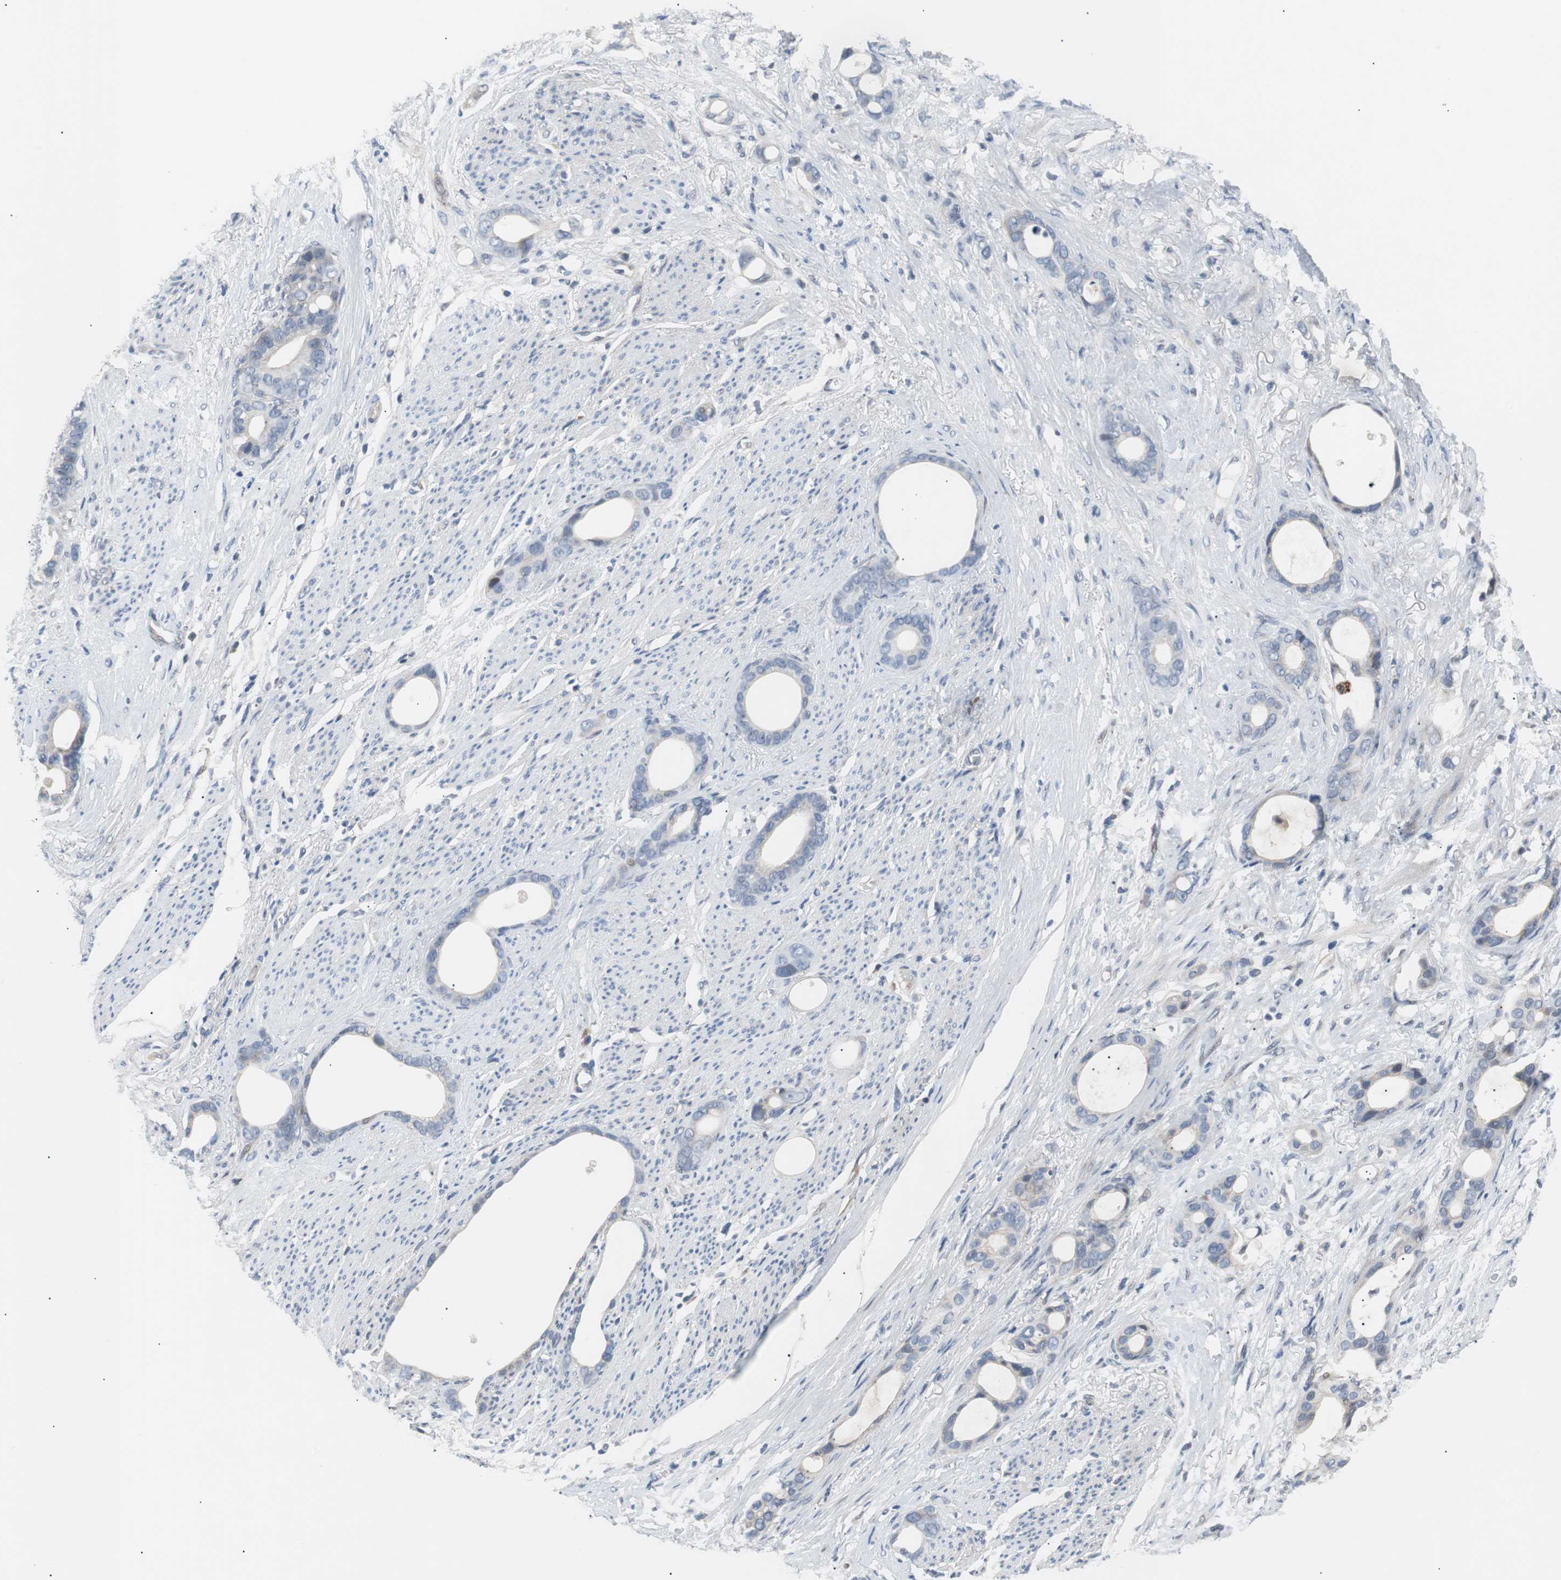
{"staining": {"intensity": "weak", "quantity": "<25%", "location": "cytoplasmic/membranous"}, "tissue": "stomach cancer", "cell_type": "Tumor cells", "image_type": "cancer", "snomed": [{"axis": "morphology", "description": "Adenocarcinoma, NOS"}, {"axis": "topography", "description": "Stomach"}], "caption": "The micrograph displays no significant staining in tumor cells of stomach cancer (adenocarcinoma). (Brightfield microscopy of DAB immunohistochemistry (IHC) at high magnification).", "gene": "MAP2K4", "patient": {"sex": "female", "age": 75}}